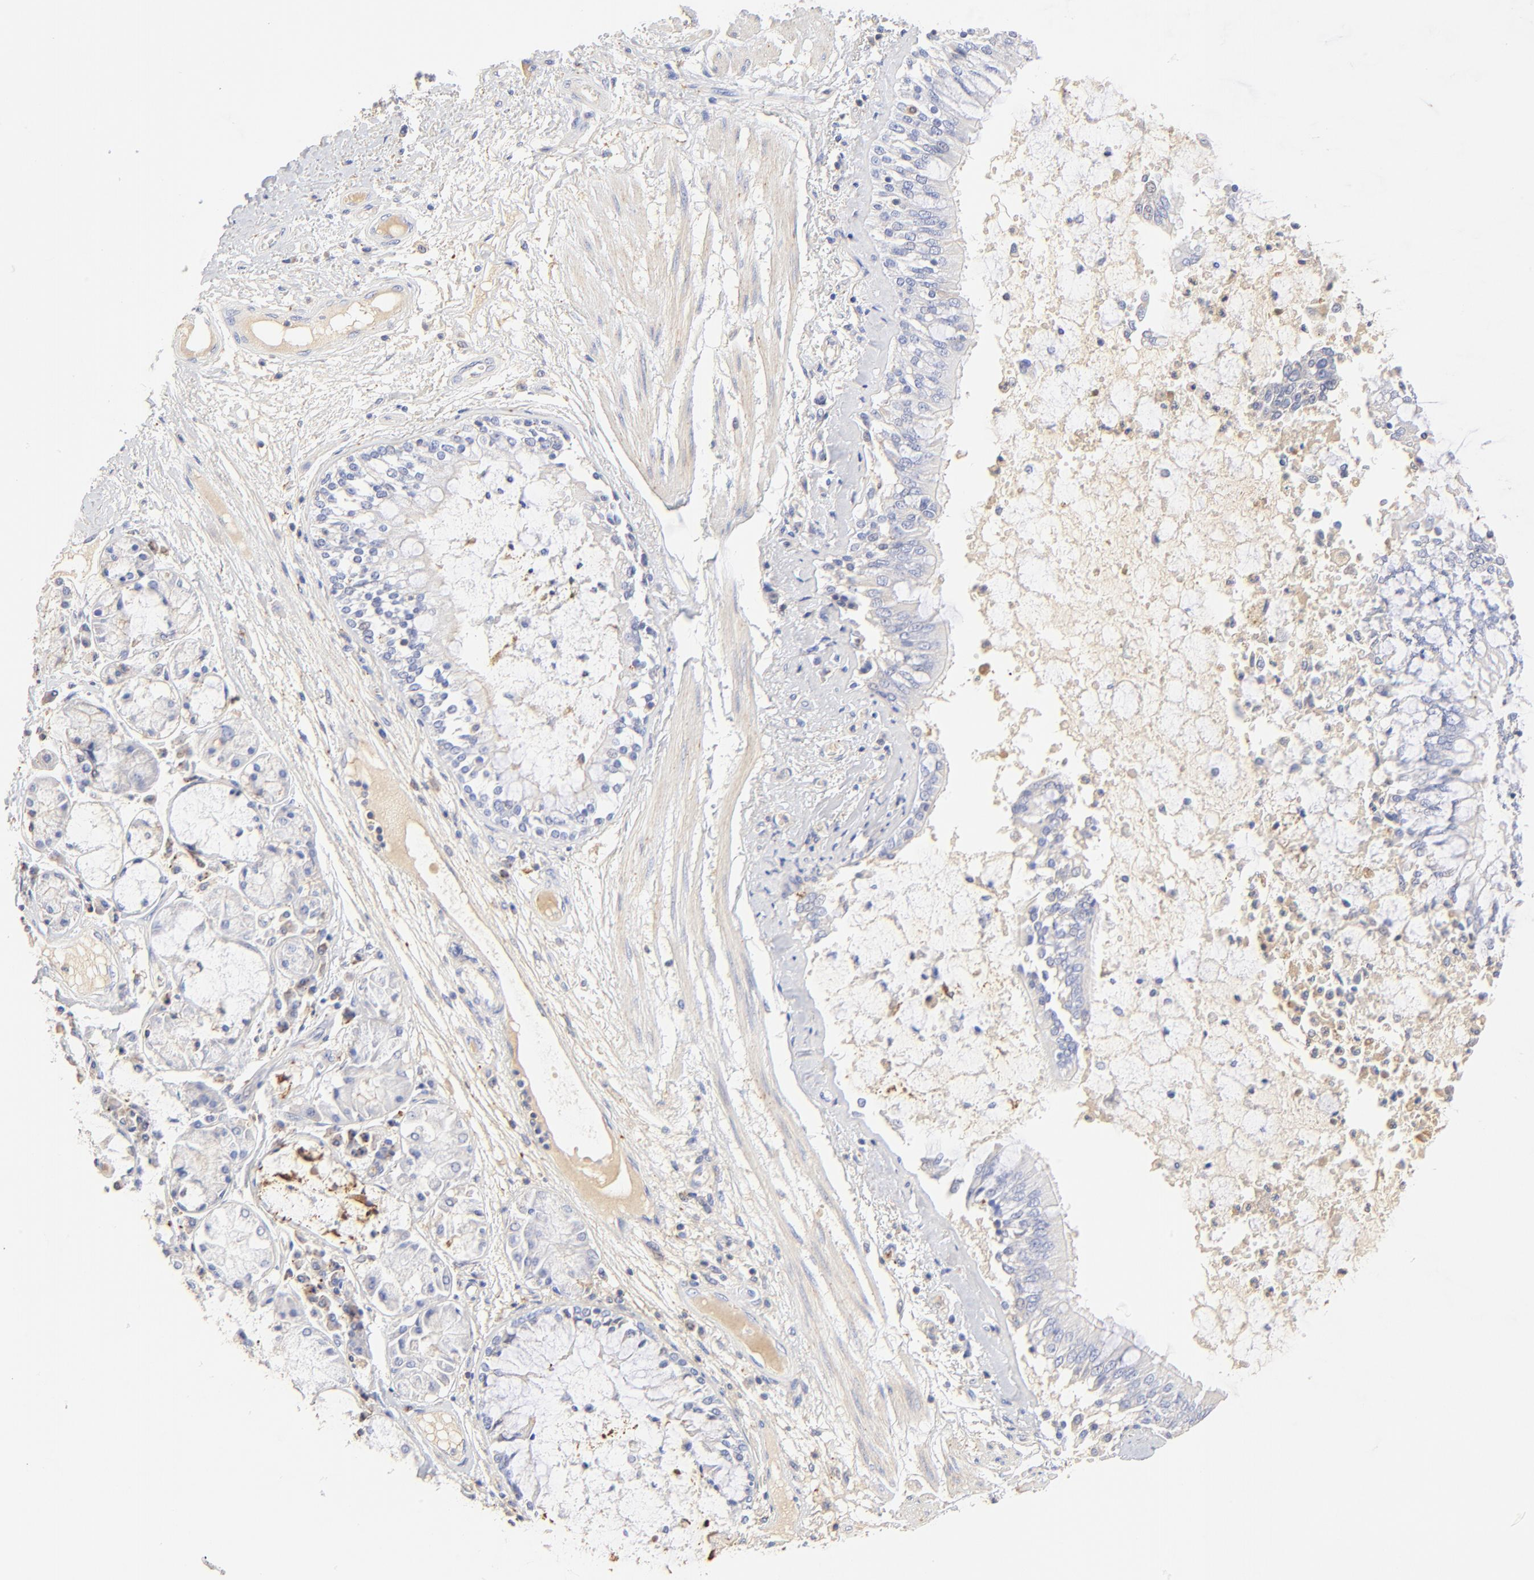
{"staining": {"intensity": "negative", "quantity": "none", "location": "none"}, "tissue": "bronchus", "cell_type": "Respiratory epithelial cells", "image_type": "normal", "snomed": [{"axis": "morphology", "description": "Normal tissue, NOS"}, {"axis": "topography", "description": "Cartilage tissue"}, {"axis": "topography", "description": "Bronchus"}, {"axis": "topography", "description": "Lung"}], "caption": "The histopathology image displays no staining of respiratory epithelial cells in normal bronchus.", "gene": "MDGA2", "patient": {"sex": "female", "age": 49}}